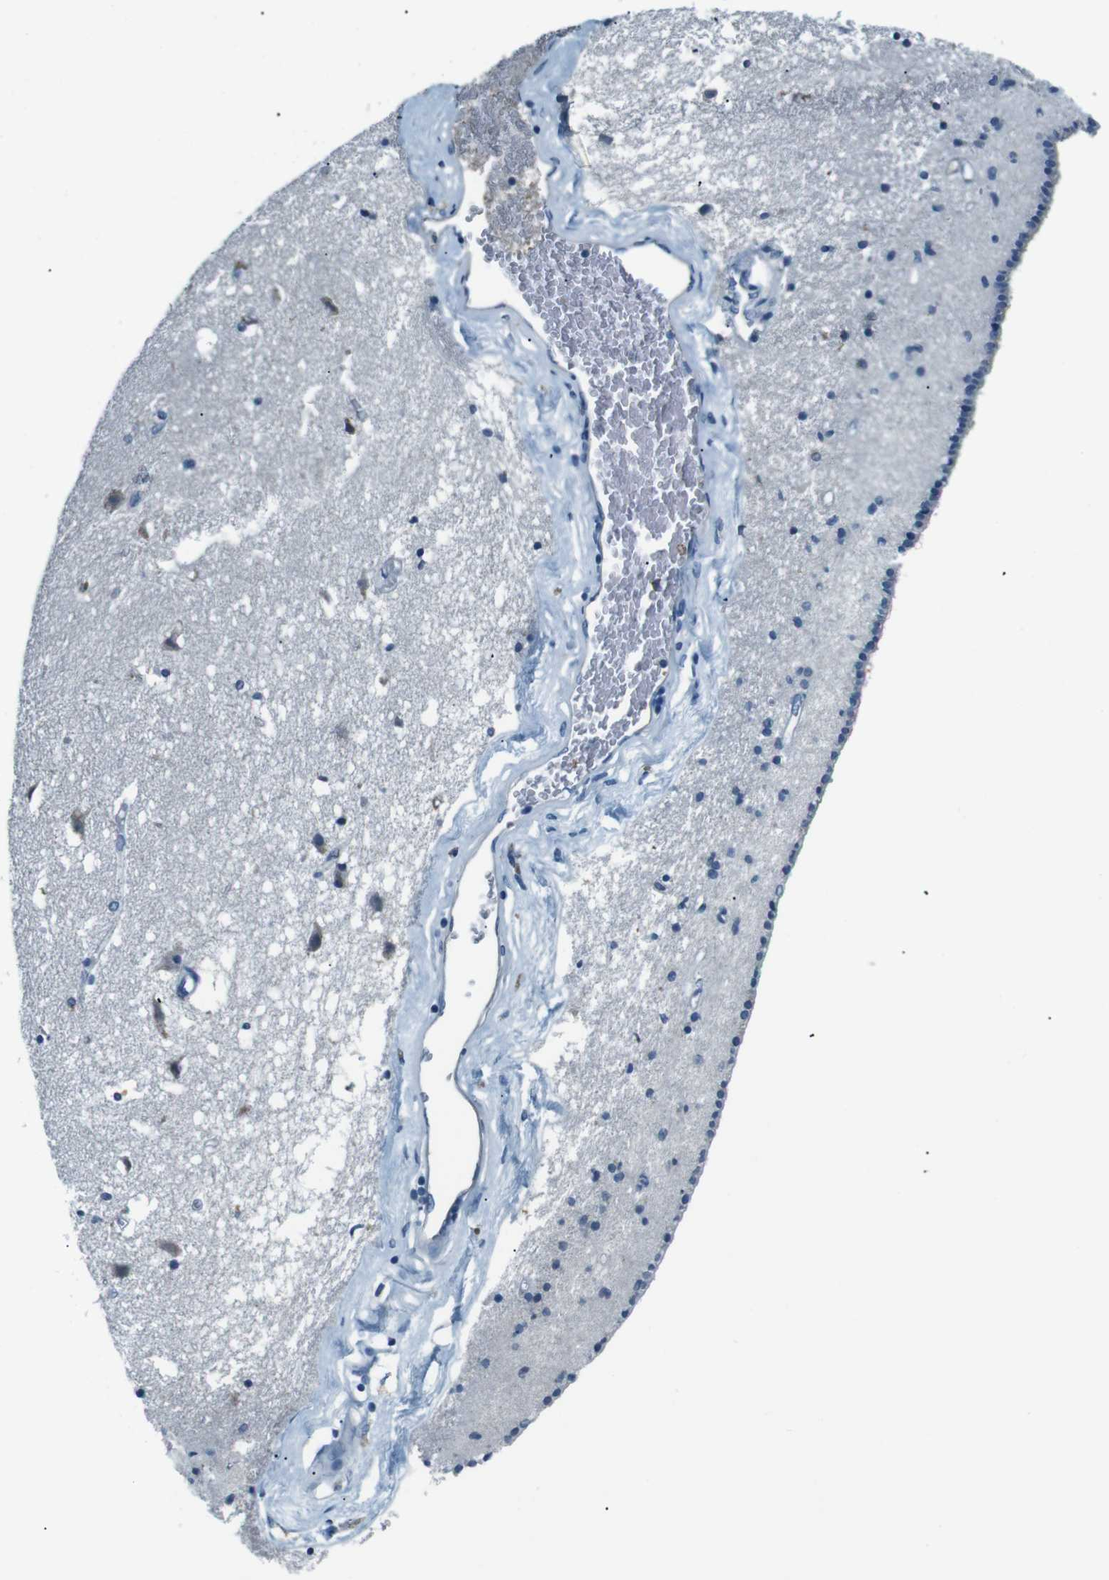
{"staining": {"intensity": "moderate", "quantity": "<25%", "location": "cytoplasmic/membranous"}, "tissue": "caudate", "cell_type": "Glial cells", "image_type": "normal", "snomed": [{"axis": "morphology", "description": "Normal tissue, NOS"}, {"axis": "topography", "description": "Lateral ventricle wall"}], "caption": "A brown stain highlights moderate cytoplasmic/membranous expression of a protein in glial cells of unremarkable caudate.", "gene": "LEP", "patient": {"sex": "male", "age": 45}}